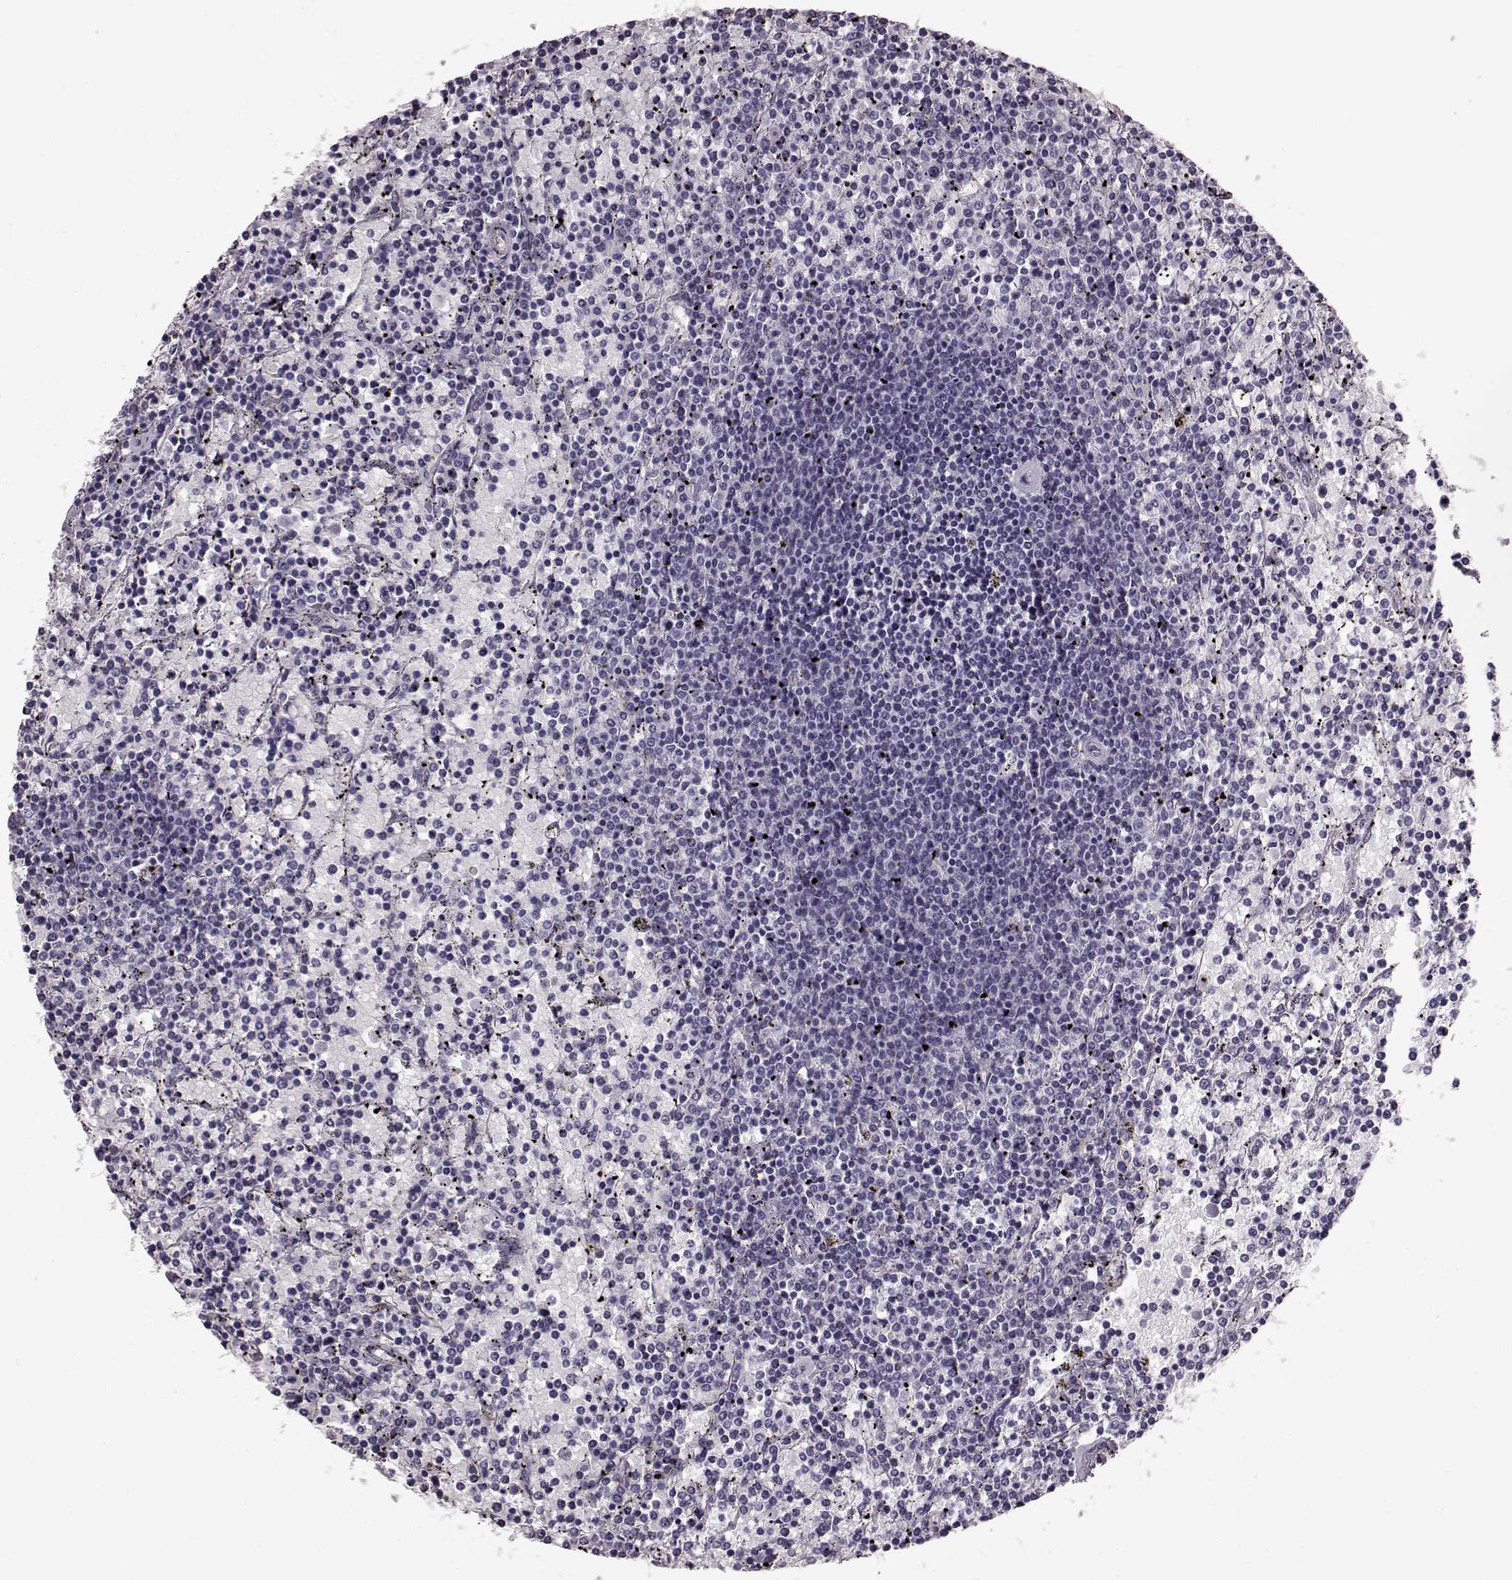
{"staining": {"intensity": "negative", "quantity": "none", "location": "none"}, "tissue": "lymphoma", "cell_type": "Tumor cells", "image_type": "cancer", "snomed": [{"axis": "morphology", "description": "Malignant lymphoma, non-Hodgkin's type, Low grade"}, {"axis": "topography", "description": "Spleen"}], "caption": "The image reveals no significant expression in tumor cells of lymphoma.", "gene": "SLCO3A1", "patient": {"sex": "female", "age": 77}}